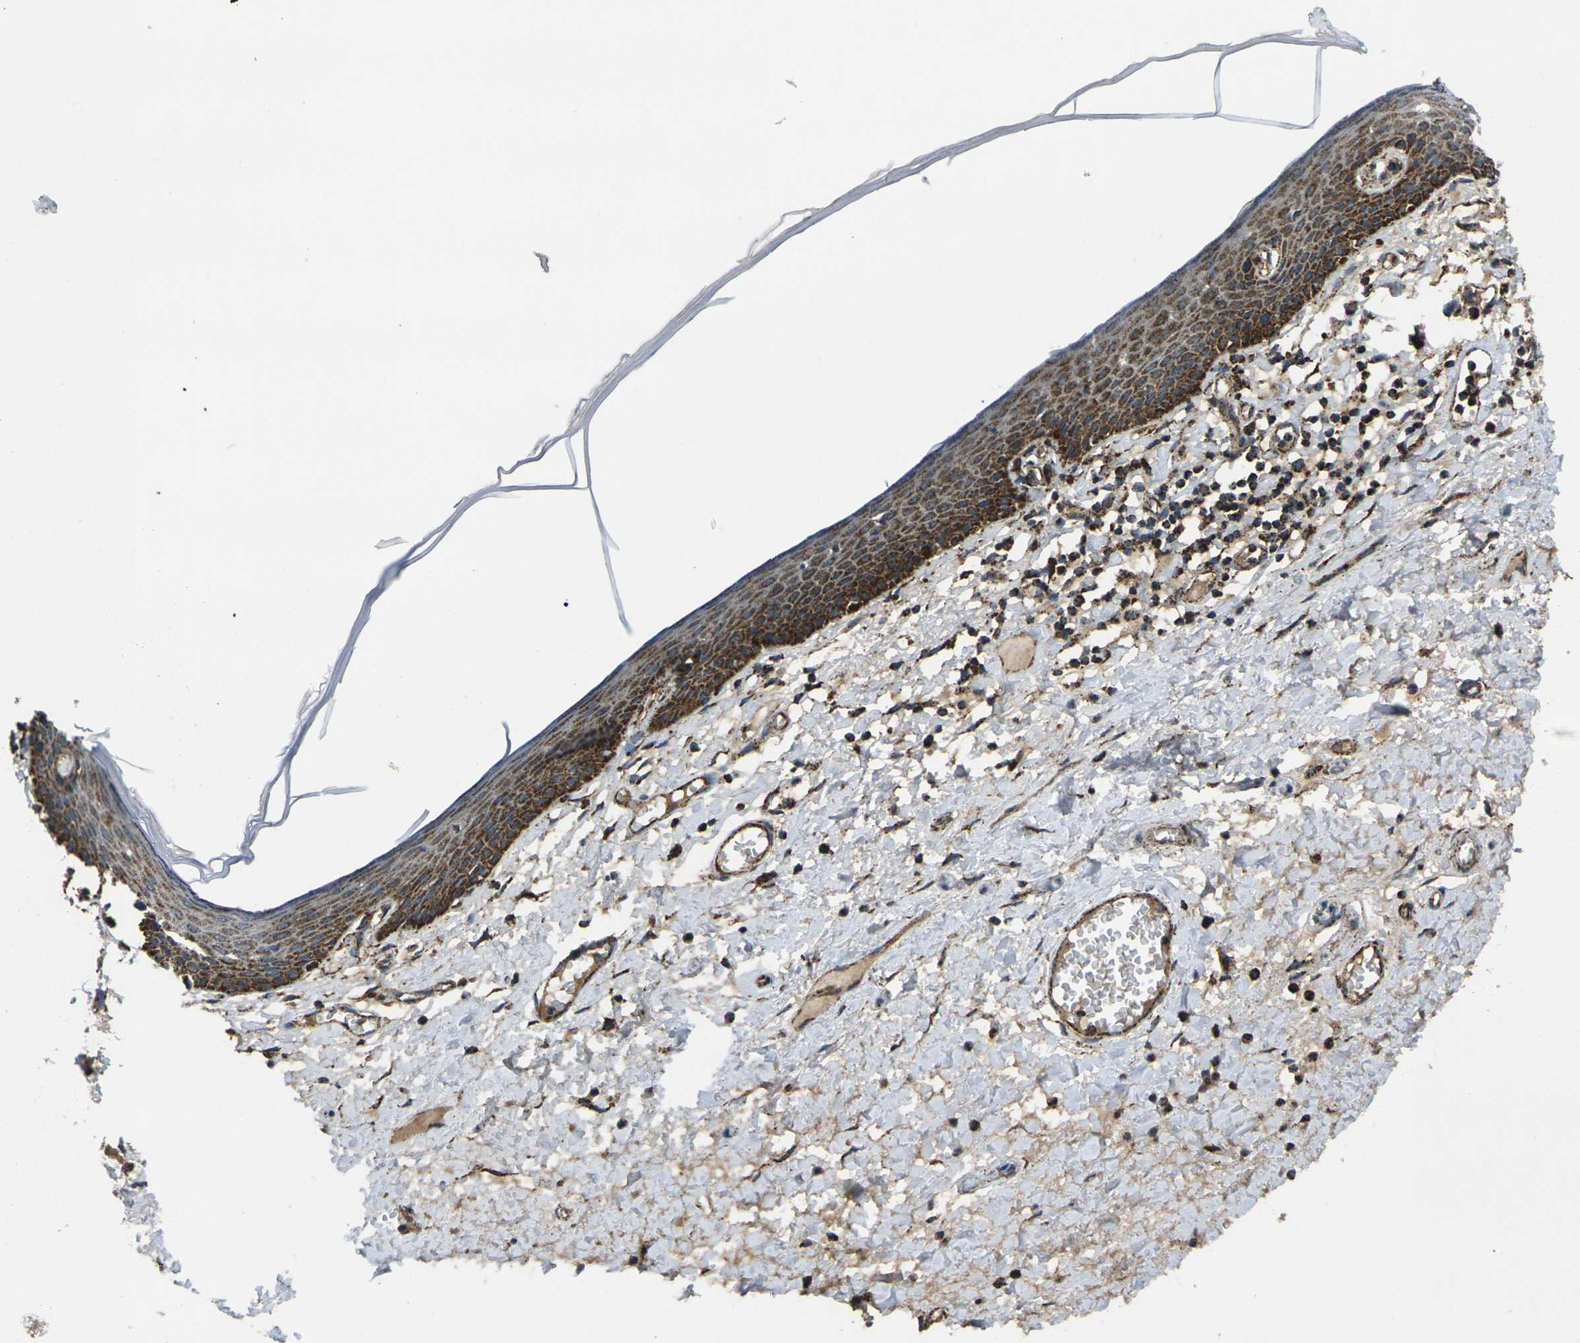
{"staining": {"intensity": "moderate", "quantity": "25%-75%", "location": "cytoplasmic/membranous"}, "tissue": "skin", "cell_type": "Epidermal cells", "image_type": "normal", "snomed": [{"axis": "morphology", "description": "Normal tissue, NOS"}, {"axis": "topography", "description": "Vulva"}], "caption": "Protein expression analysis of unremarkable human skin reveals moderate cytoplasmic/membranous expression in about 25%-75% of epidermal cells. (DAB (3,3'-diaminobenzidine) = brown stain, brightfield microscopy at high magnification).", "gene": "KLHL5", "patient": {"sex": "female", "age": 54}}